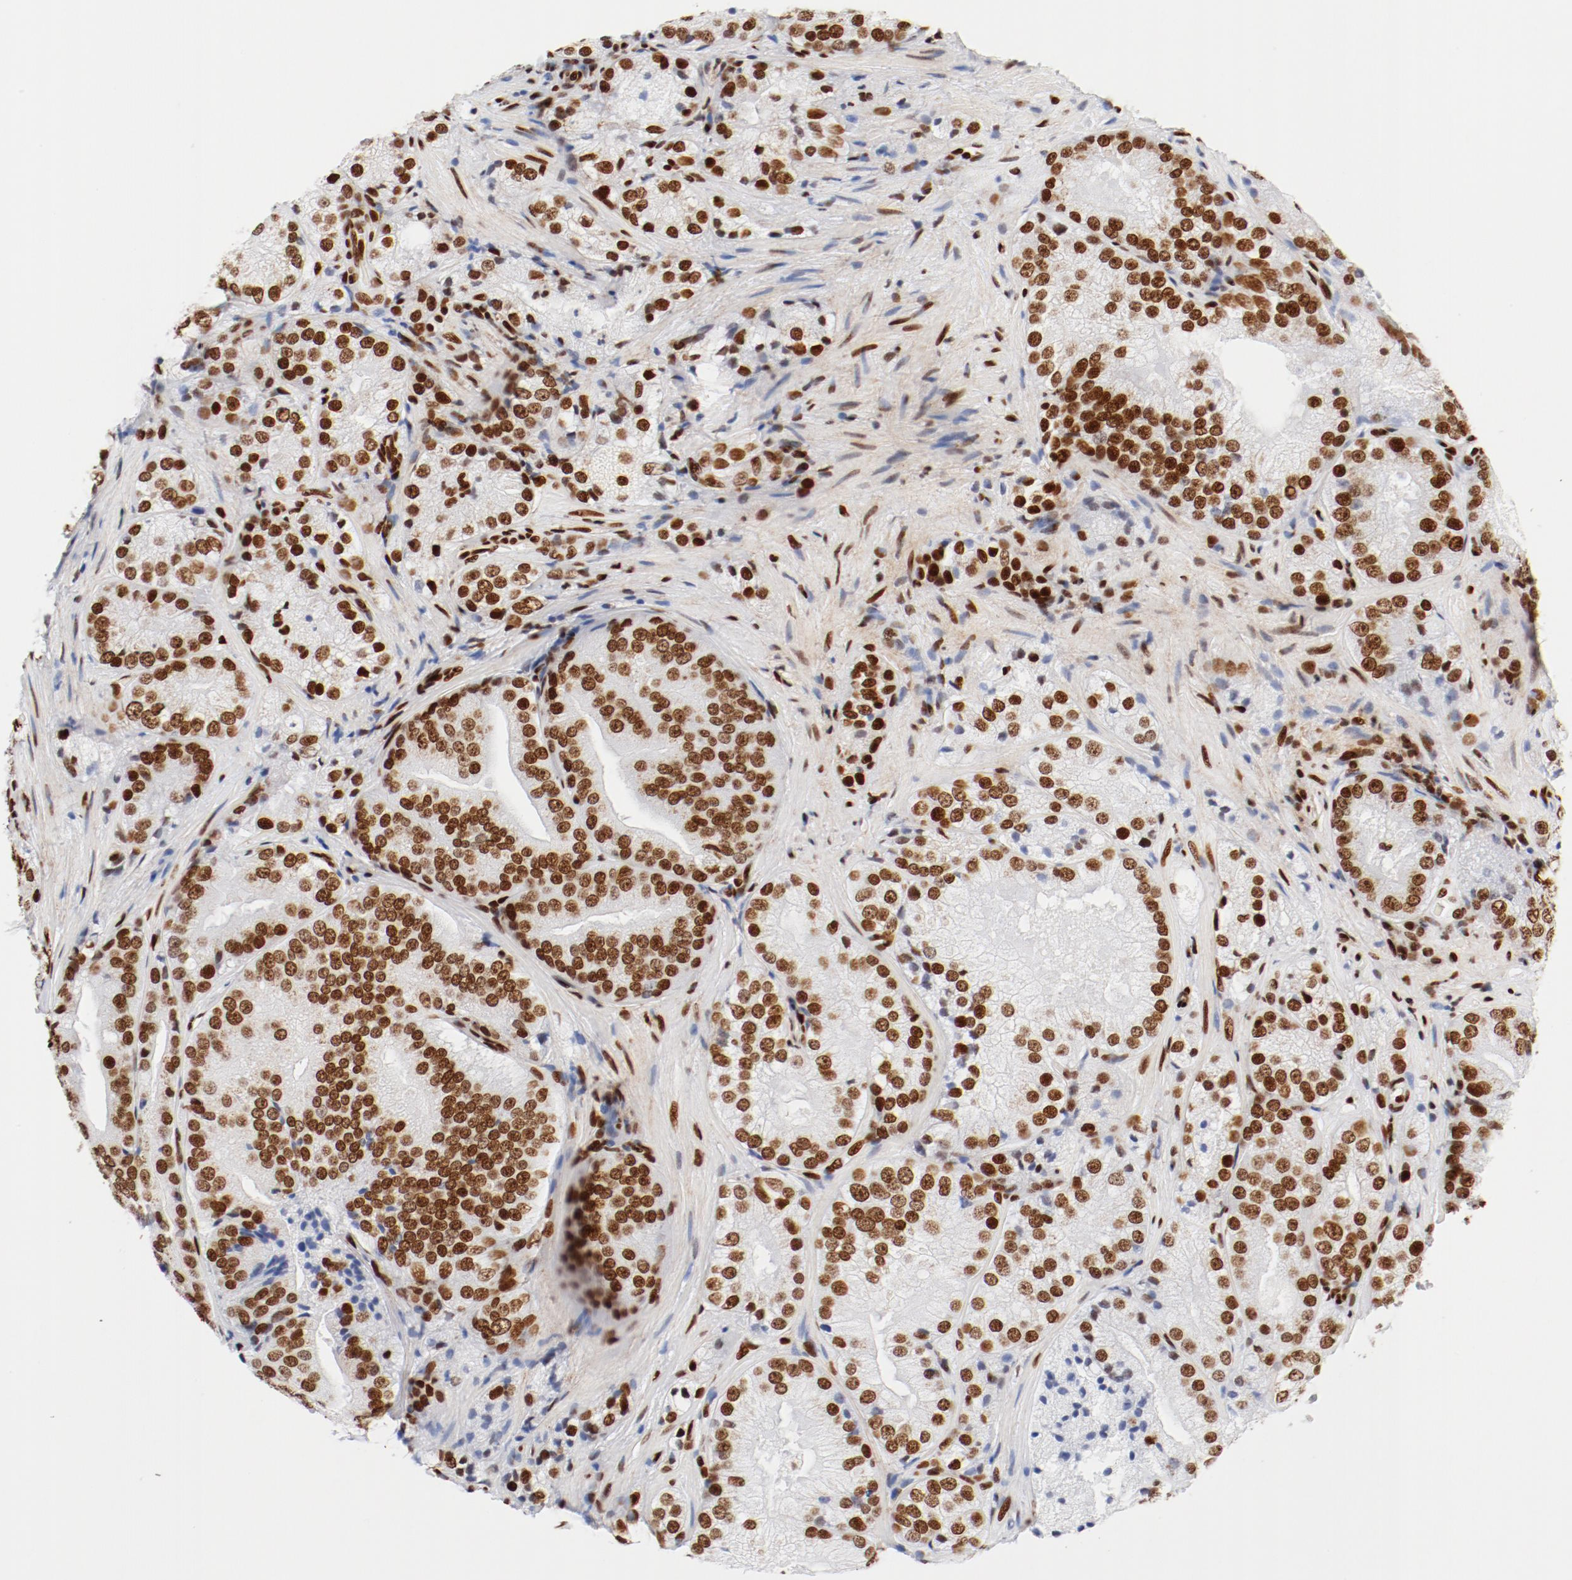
{"staining": {"intensity": "strong", "quantity": ">75%", "location": "nuclear"}, "tissue": "prostate cancer", "cell_type": "Tumor cells", "image_type": "cancer", "snomed": [{"axis": "morphology", "description": "Adenocarcinoma, Low grade"}, {"axis": "topography", "description": "Prostate"}], "caption": "Adenocarcinoma (low-grade) (prostate) stained with DAB (3,3'-diaminobenzidine) immunohistochemistry shows high levels of strong nuclear positivity in about >75% of tumor cells.", "gene": "CTBP1", "patient": {"sex": "male", "age": 60}}